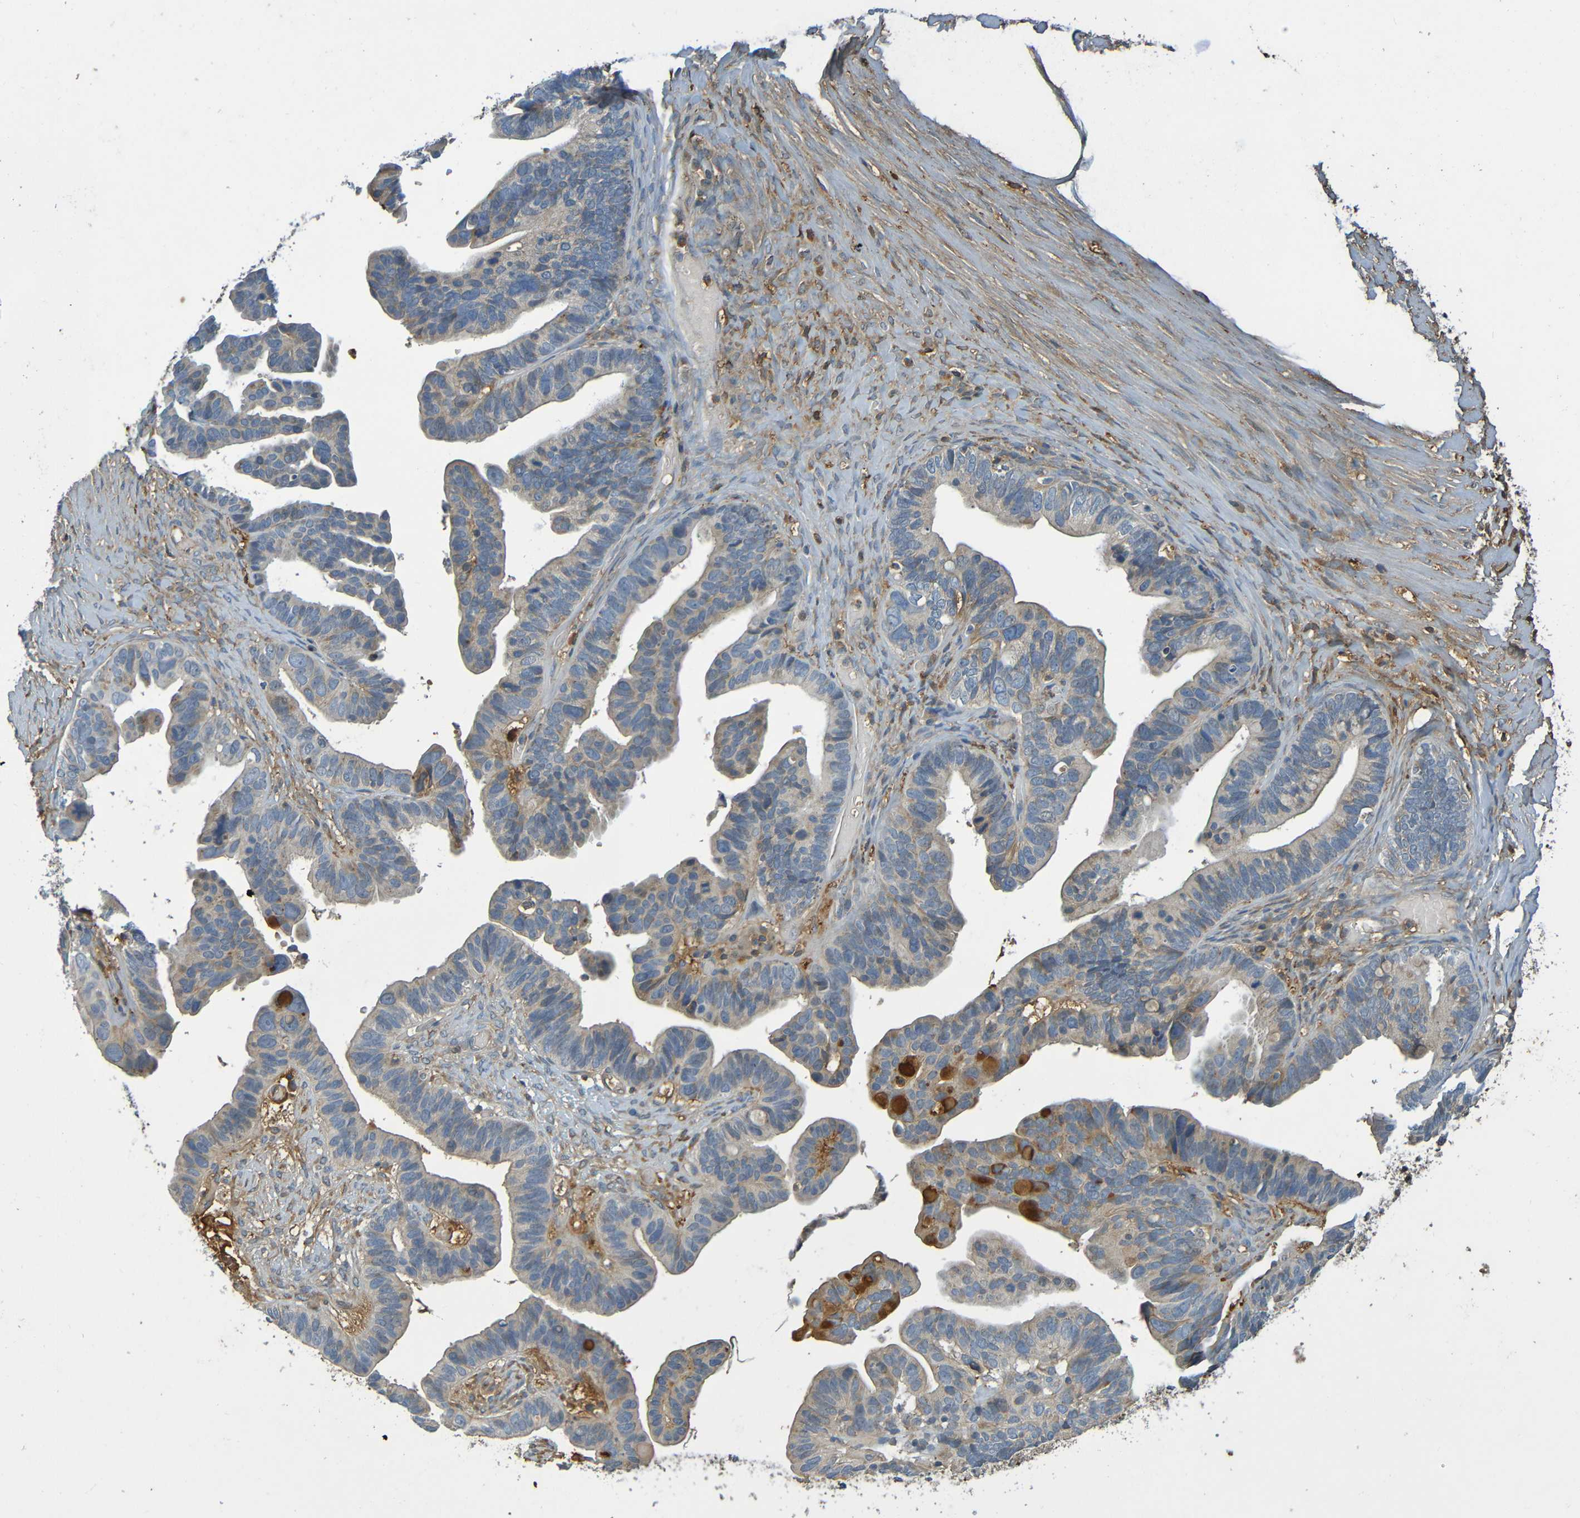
{"staining": {"intensity": "weak", "quantity": "<25%", "location": "cytoplasmic/membranous"}, "tissue": "ovarian cancer", "cell_type": "Tumor cells", "image_type": "cancer", "snomed": [{"axis": "morphology", "description": "Cystadenocarcinoma, serous, NOS"}, {"axis": "topography", "description": "Ovary"}], "caption": "Ovarian cancer (serous cystadenocarcinoma) was stained to show a protein in brown. There is no significant staining in tumor cells.", "gene": "C1QA", "patient": {"sex": "female", "age": 56}}